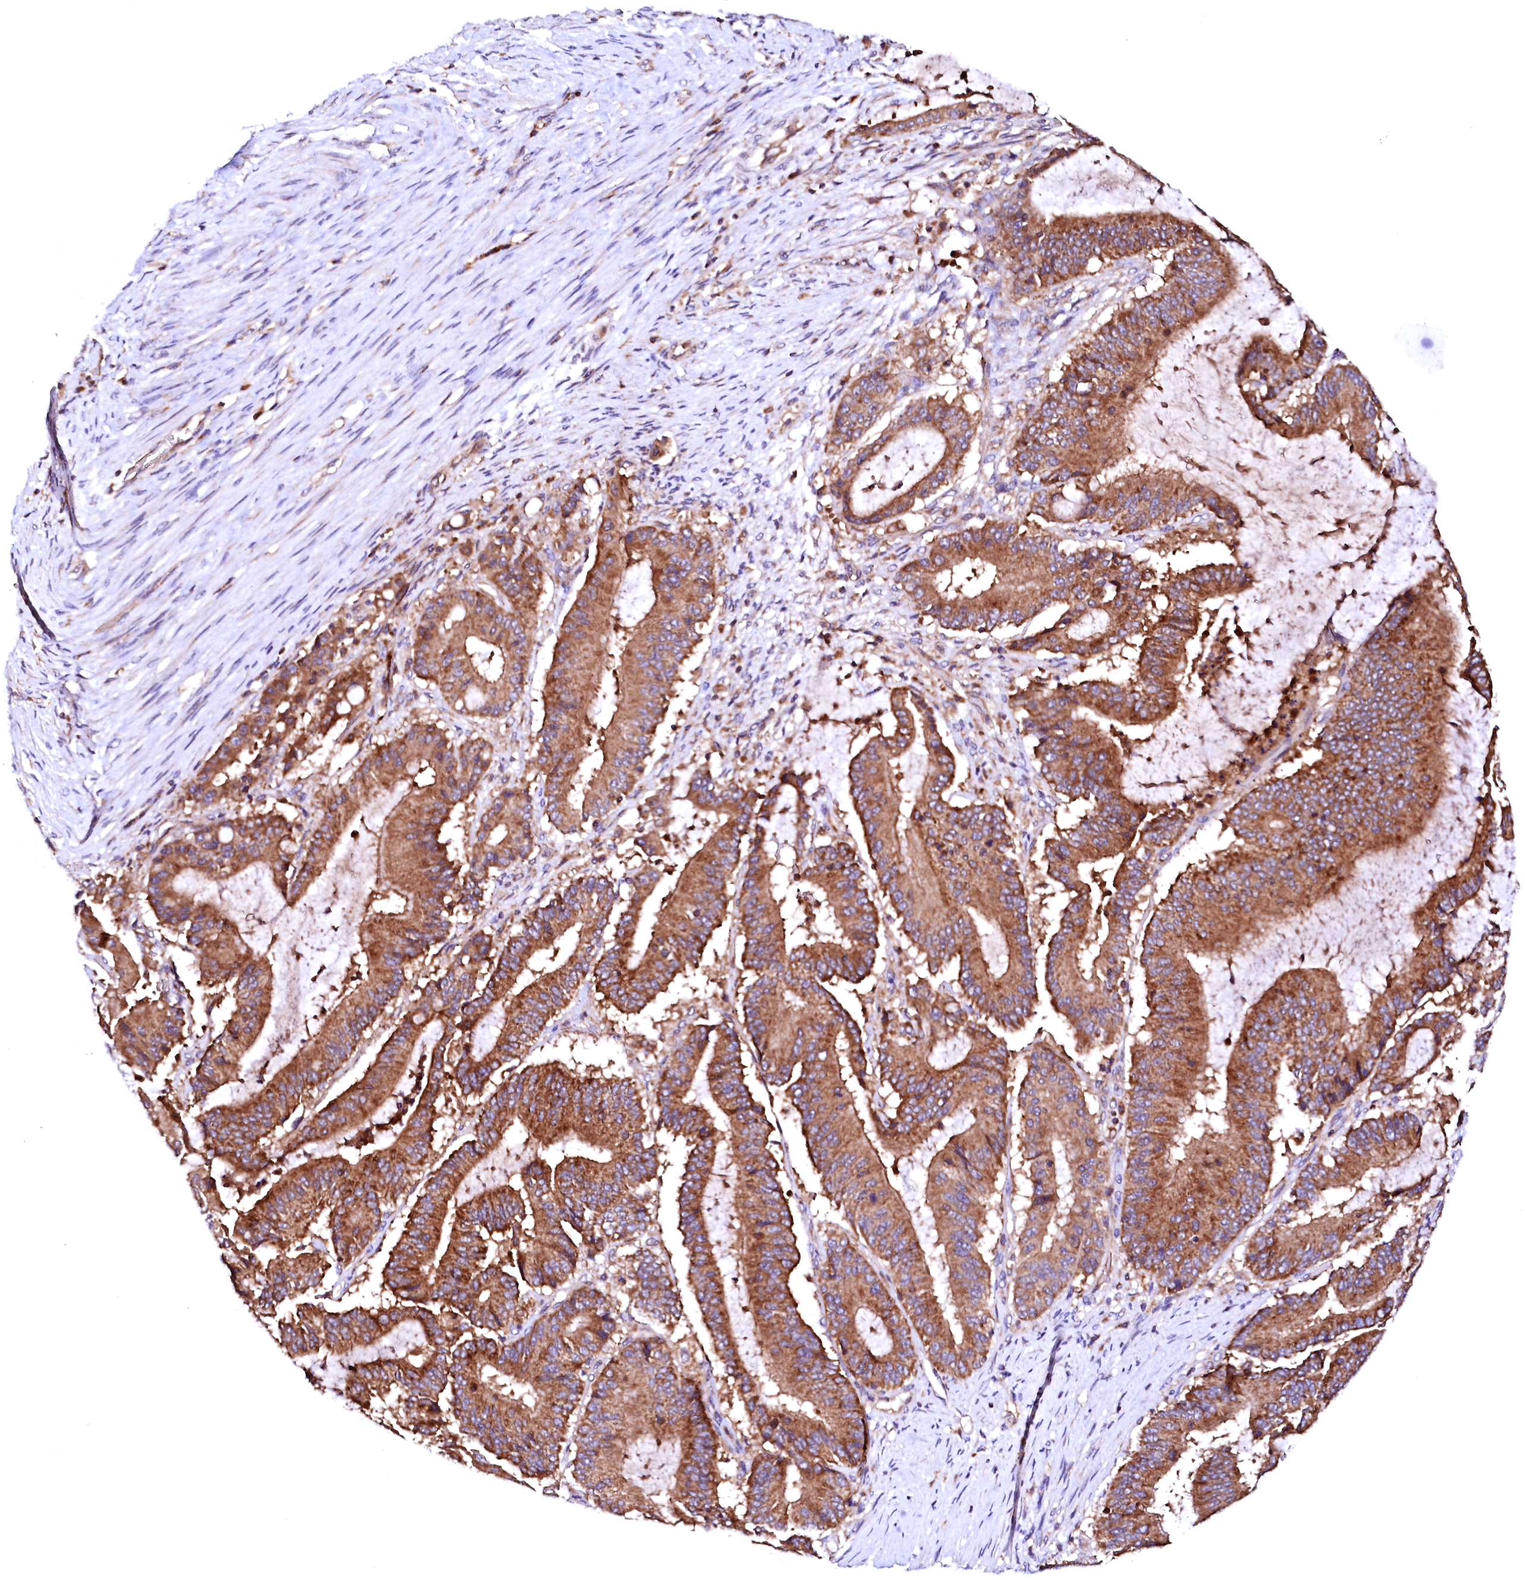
{"staining": {"intensity": "strong", "quantity": ">75%", "location": "cytoplasmic/membranous"}, "tissue": "liver cancer", "cell_type": "Tumor cells", "image_type": "cancer", "snomed": [{"axis": "morphology", "description": "Normal tissue, NOS"}, {"axis": "morphology", "description": "Cholangiocarcinoma"}, {"axis": "topography", "description": "Liver"}, {"axis": "topography", "description": "Peripheral nerve tissue"}], "caption": "Strong cytoplasmic/membranous protein expression is appreciated in approximately >75% of tumor cells in liver cancer. The staining is performed using DAB brown chromogen to label protein expression. The nuclei are counter-stained blue using hematoxylin.", "gene": "ST3GAL1", "patient": {"sex": "female", "age": 73}}